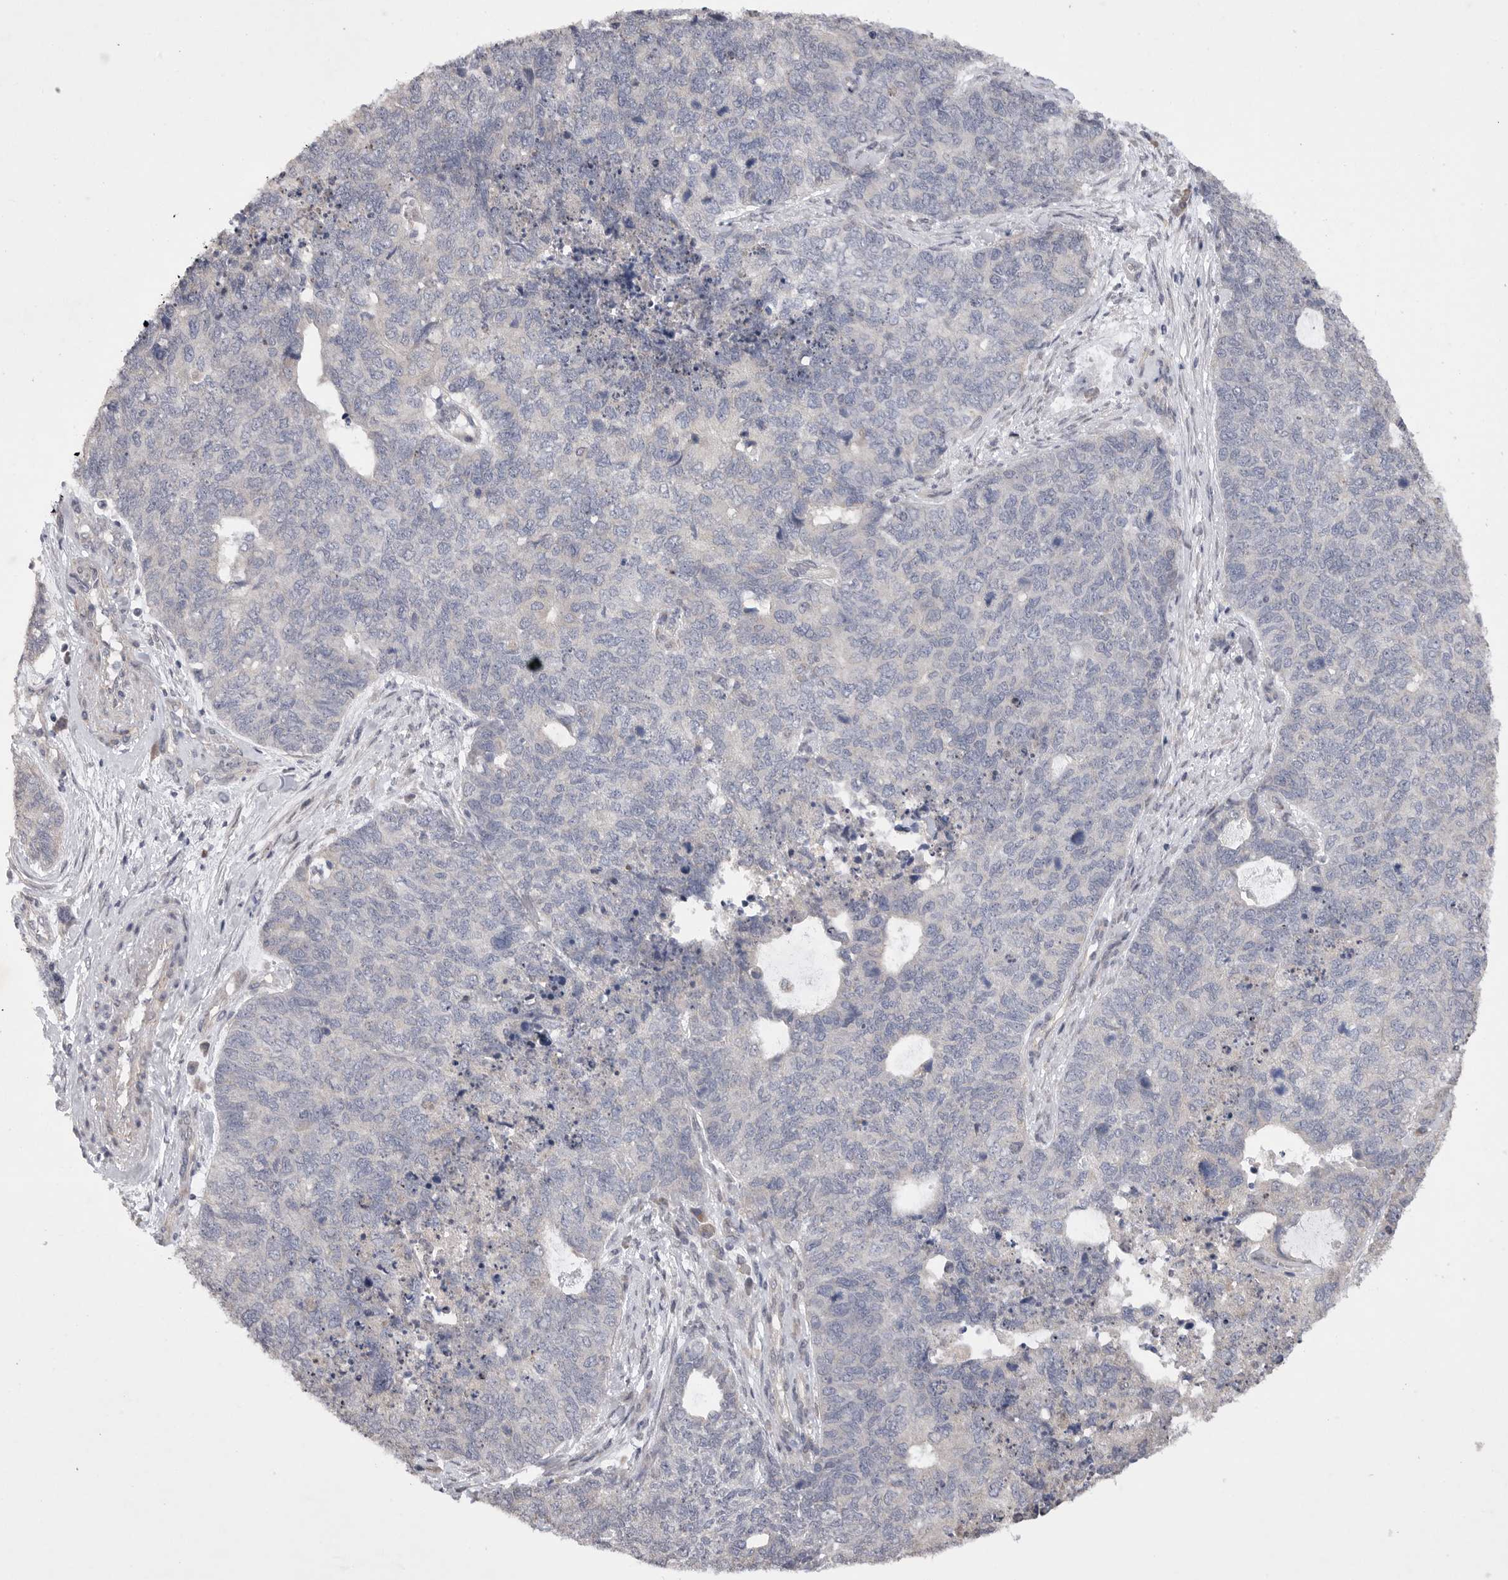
{"staining": {"intensity": "negative", "quantity": "none", "location": "none"}, "tissue": "cervical cancer", "cell_type": "Tumor cells", "image_type": "cancer", "snomed": [{"axis": "morphology", "description": "Squamous cell carcinoma, NOS"}, {"axis": "topography", "description": "Cervix"}], "caption": "There is no significant expression in tumor cells of squamous cell carcinoma (cervical).", "gene": "EDEM3", "patient": {"sex": "female", "age": 63}}